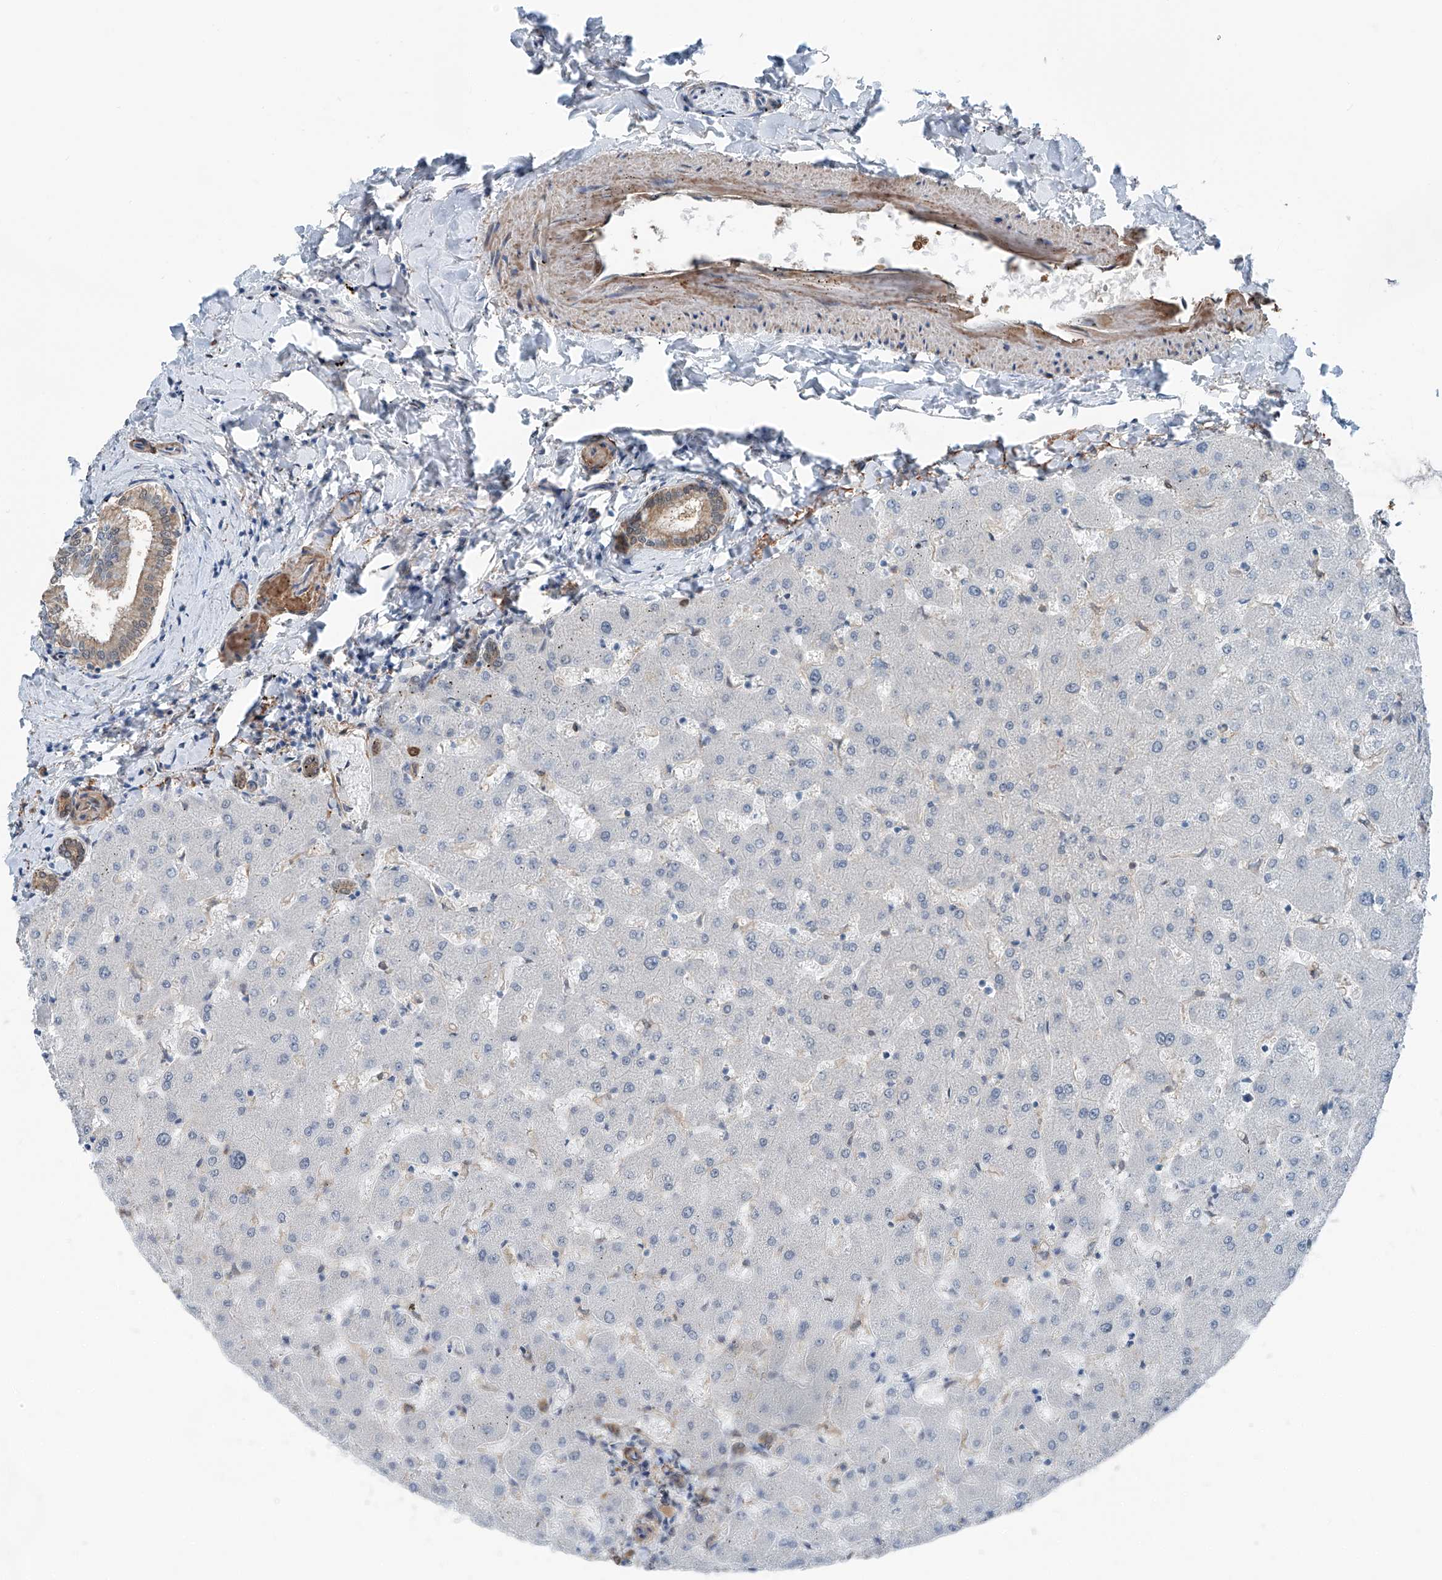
{"staining": {"intensity": "weak", "quantity": "25%-75%", "location": "cytoplasmic/membranous"}, "tissue": "liver", "cell_type": "Cholangiocytes", "image_type": "normal", "snomed": [{"axis": "morphology", "description": "Normal tissue, NOS"}, {"axis": "topography", "description": "Liver"}], "caption": "About 25%-75% of cholangiocytes in benign liver exhibit weak cytoplasmic/membranous protein expression as visualized by brown immunohistochemical staining.", "gene": "HSPA6", "patient": {"sex": "female", "age": 63}}